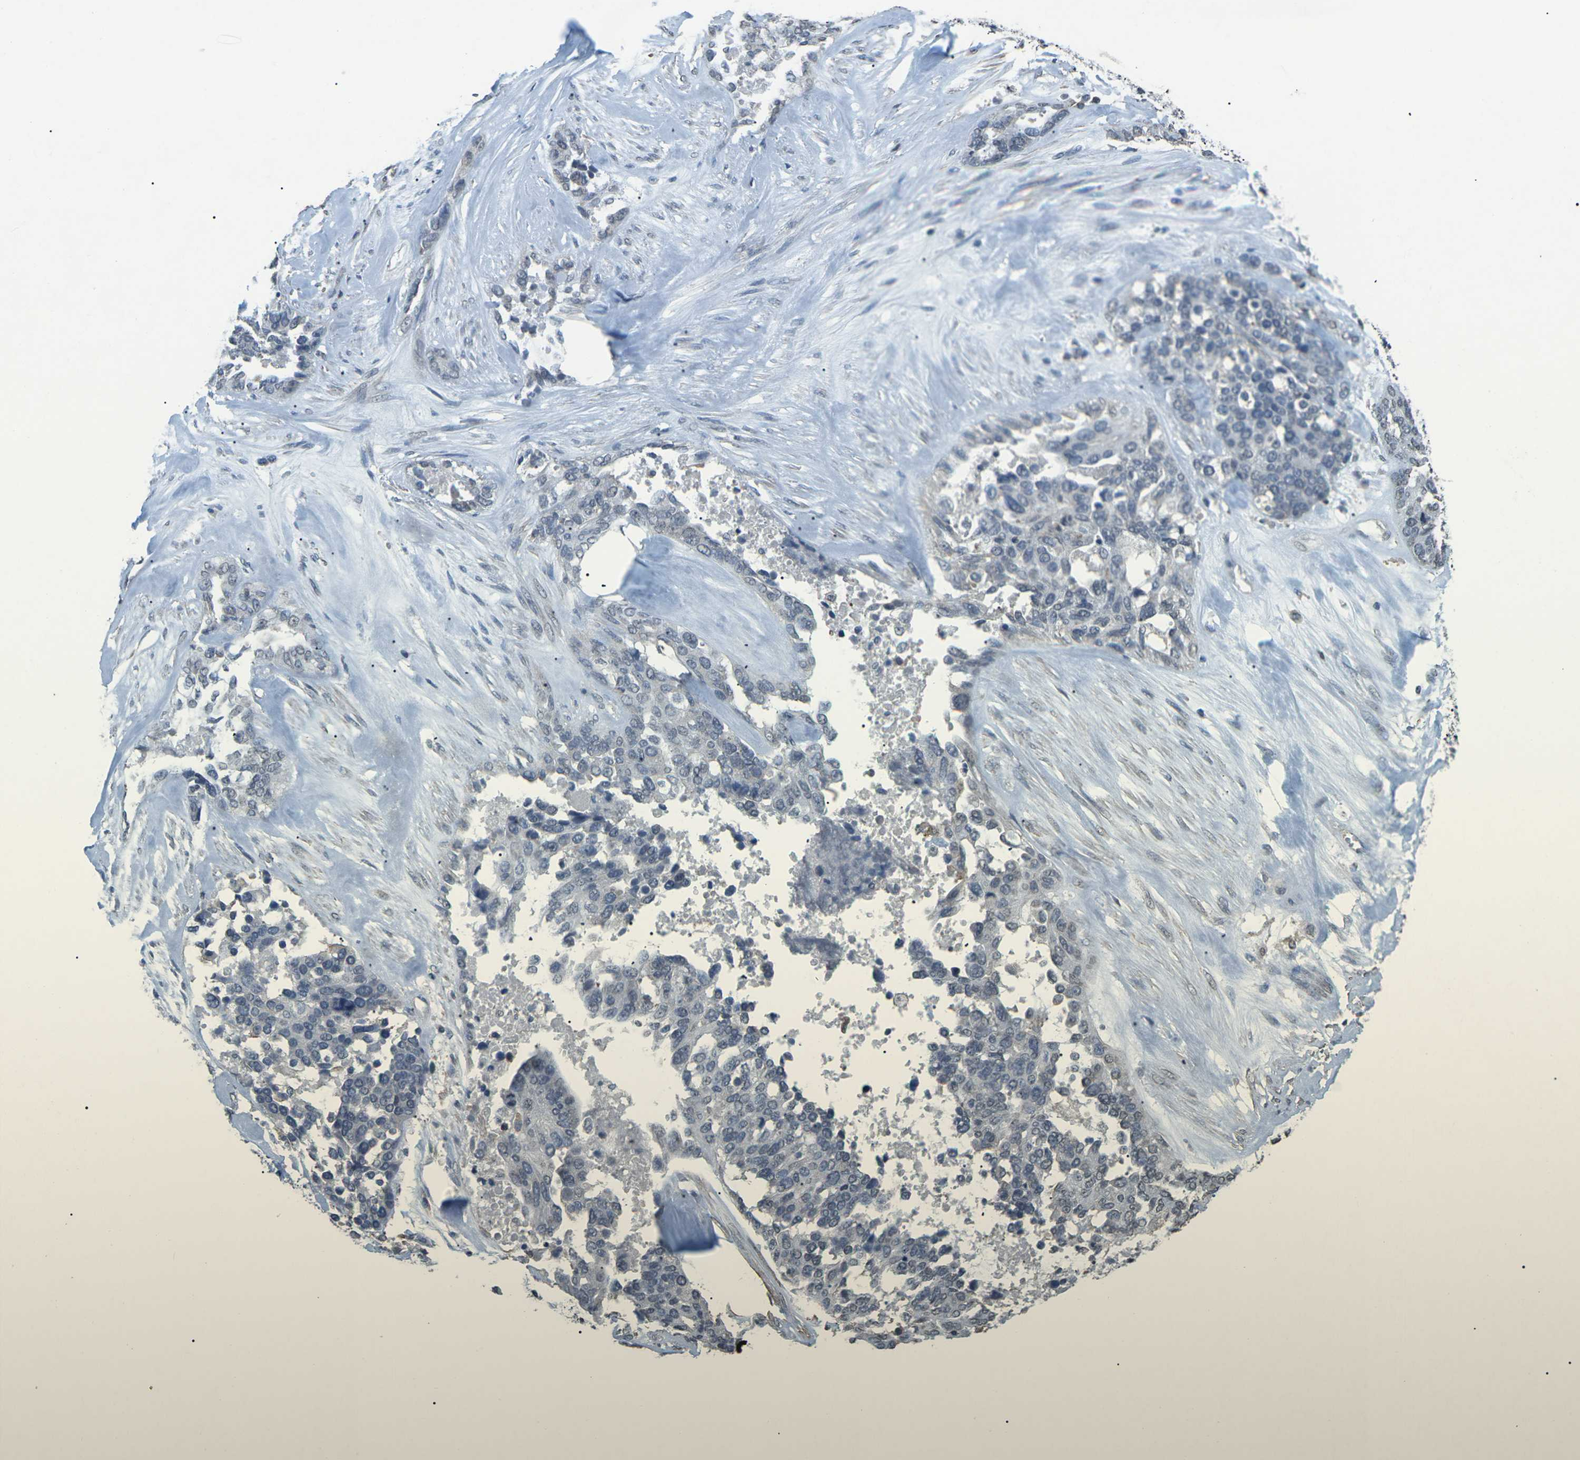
{"staining": {"intensity": "negative", "quantity": "none", "location": "none"}, "tissue": "ovarian cancer", "cell_type": "Tumor cells", "image_type": "cancer", "snomed": [{"axis": "morphology", "description": "Cystadenocarcinoma, serous, NOS"}, {"axis": "topography", "description": "Ovary"}], "caption": "Immunohistochemistry image of serous cystadenocarcinoma (ovarian) stained for a protein (brown), which shows no staining in tumor cells.", "gene": "TFR2", "patient": {"sex": "female", "age": 44}}